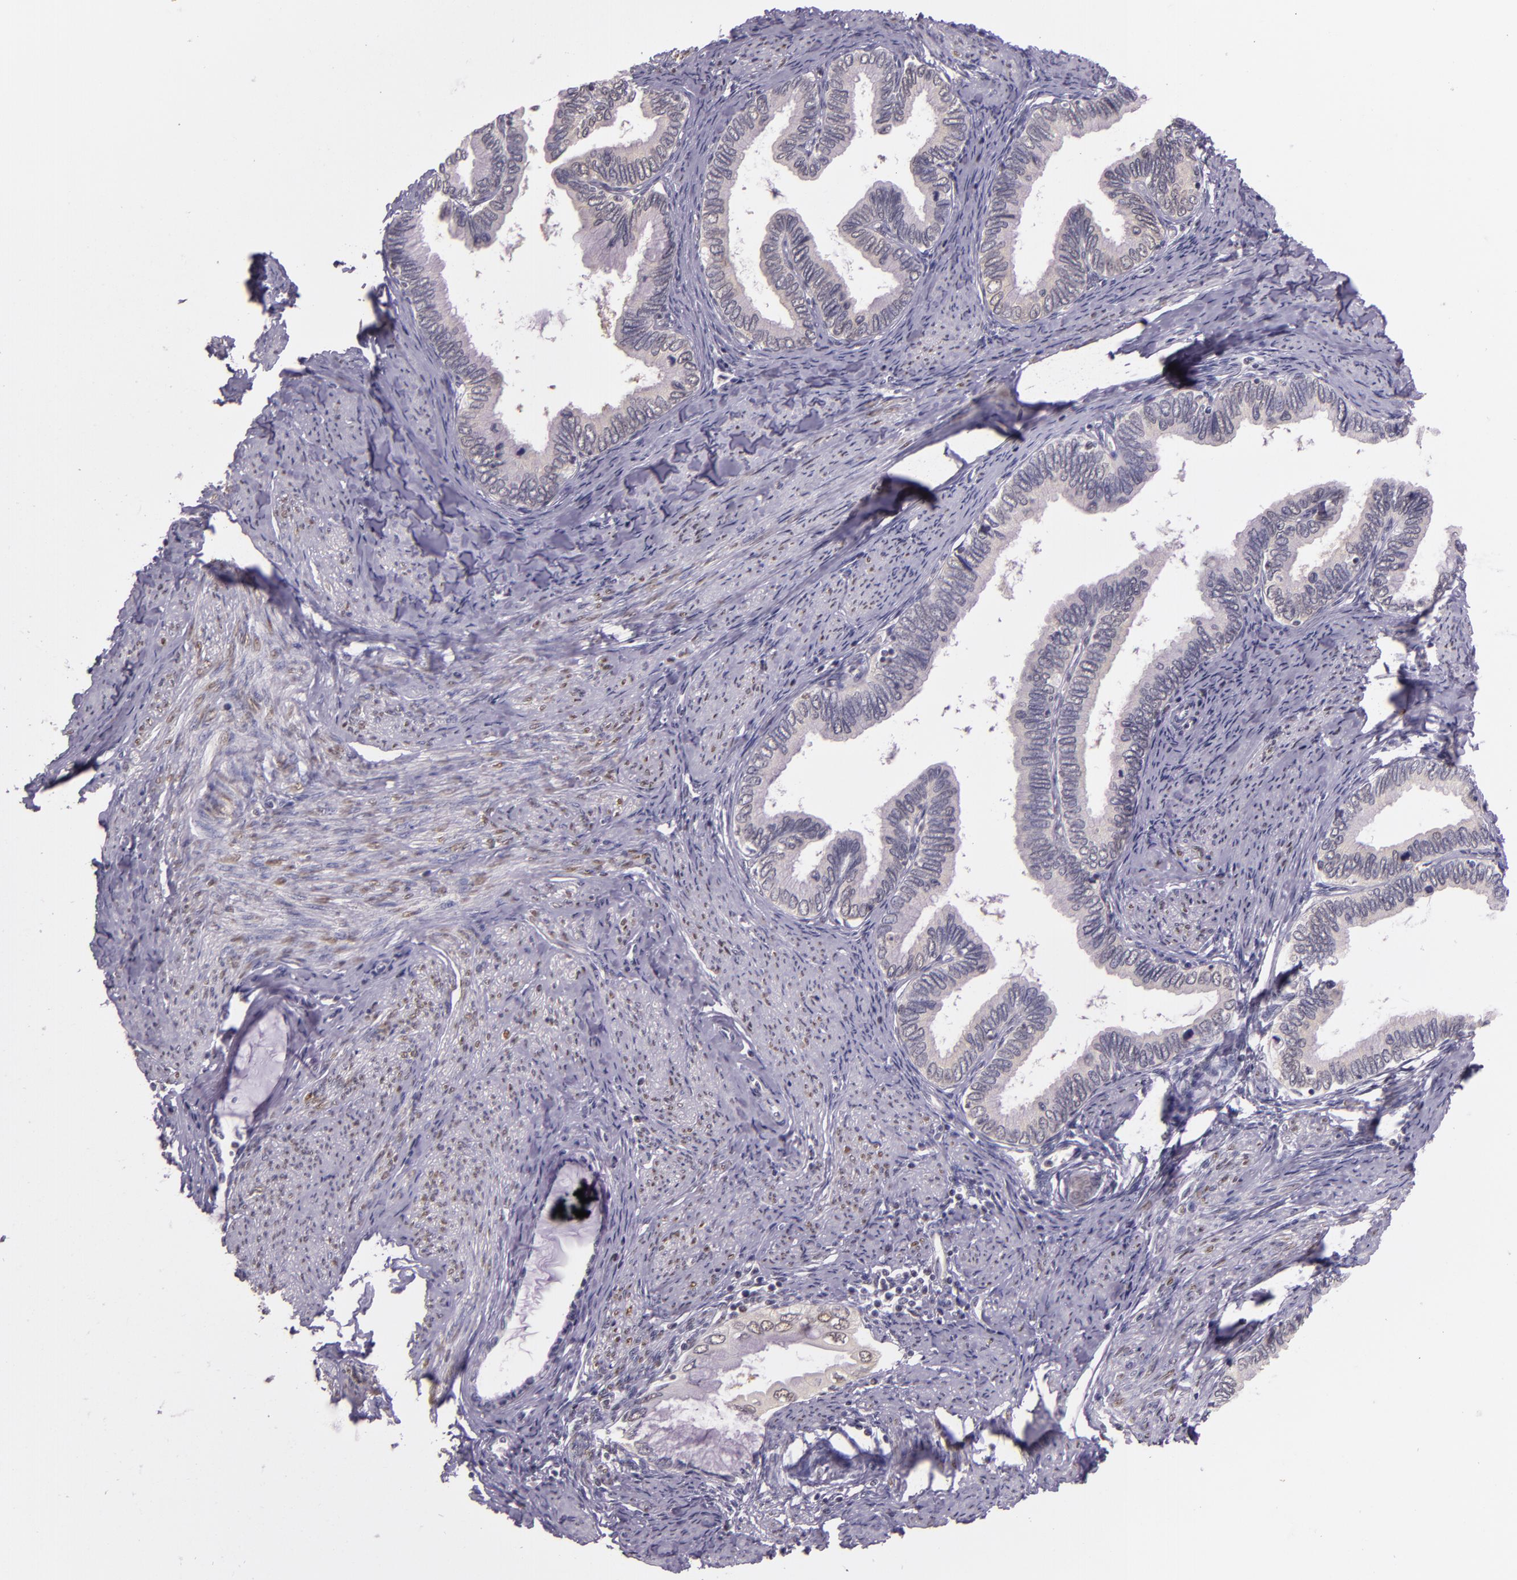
{"staining": {"intensity": "weak", "quantity": ">75%", "location": "cytoplasmic/membranous"}, "tissue": "cervical cancer", "cell_type": "Tumor cells", "image_type": "cancer", "snomed": [{"axis": "morphology", "description": "Adenocarcinoma, NOS"}, {"axis": "topography", "description": "Cervix"}], "caption": "Immunohistochemical staining of cervical adenocarcinoma displays low levels of weak cytoplasmic/membranous expression in approximately >75% of tumor cells.", "gene": "HSPA8", "patient": {"sex": "female", "age": 49}}